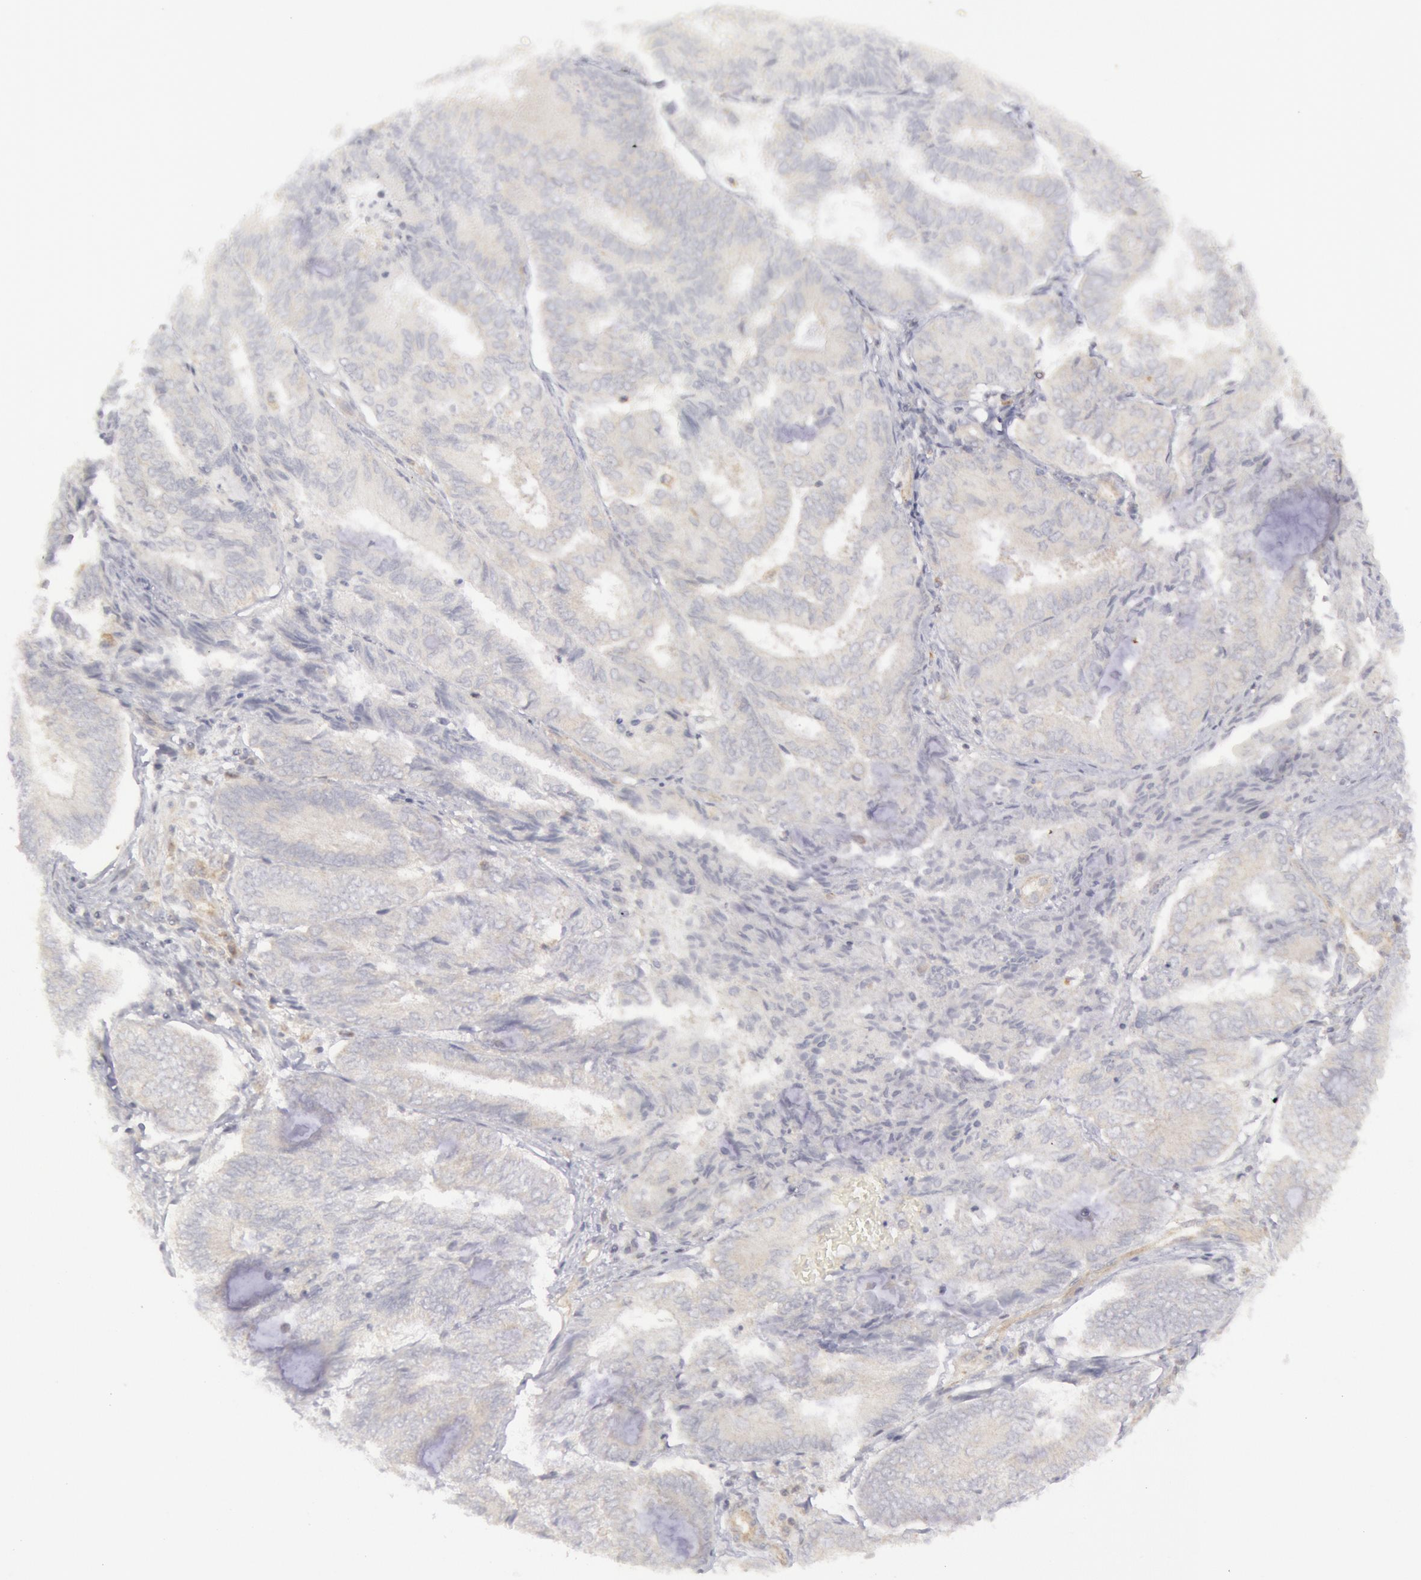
{"staining": {"intensity": "weak", "quantity": ">75%", "location": "cytoplasmic/membranous"}, "tissue": "endometrial cancer", "cell_type": "Tumor cells", "image_type": "cancer", "snomed": [{"axis": "morphology", "description": "Adenocarcinoma, NOS"}, {"axis": "topography", "description": "Endometrium"}], "caption": "IHC histopathology image of neoplastic tissue: adenocarcinoma (endometrial) stained using IHC displays low levels of weak protein expression localized specifically in the cytoplasmic/membranous of tumor cells, appearing as a cytoplasmic/membranous brown color.", "gene": "IKBKB", "patient": {"sex": "female", "age": 59}}